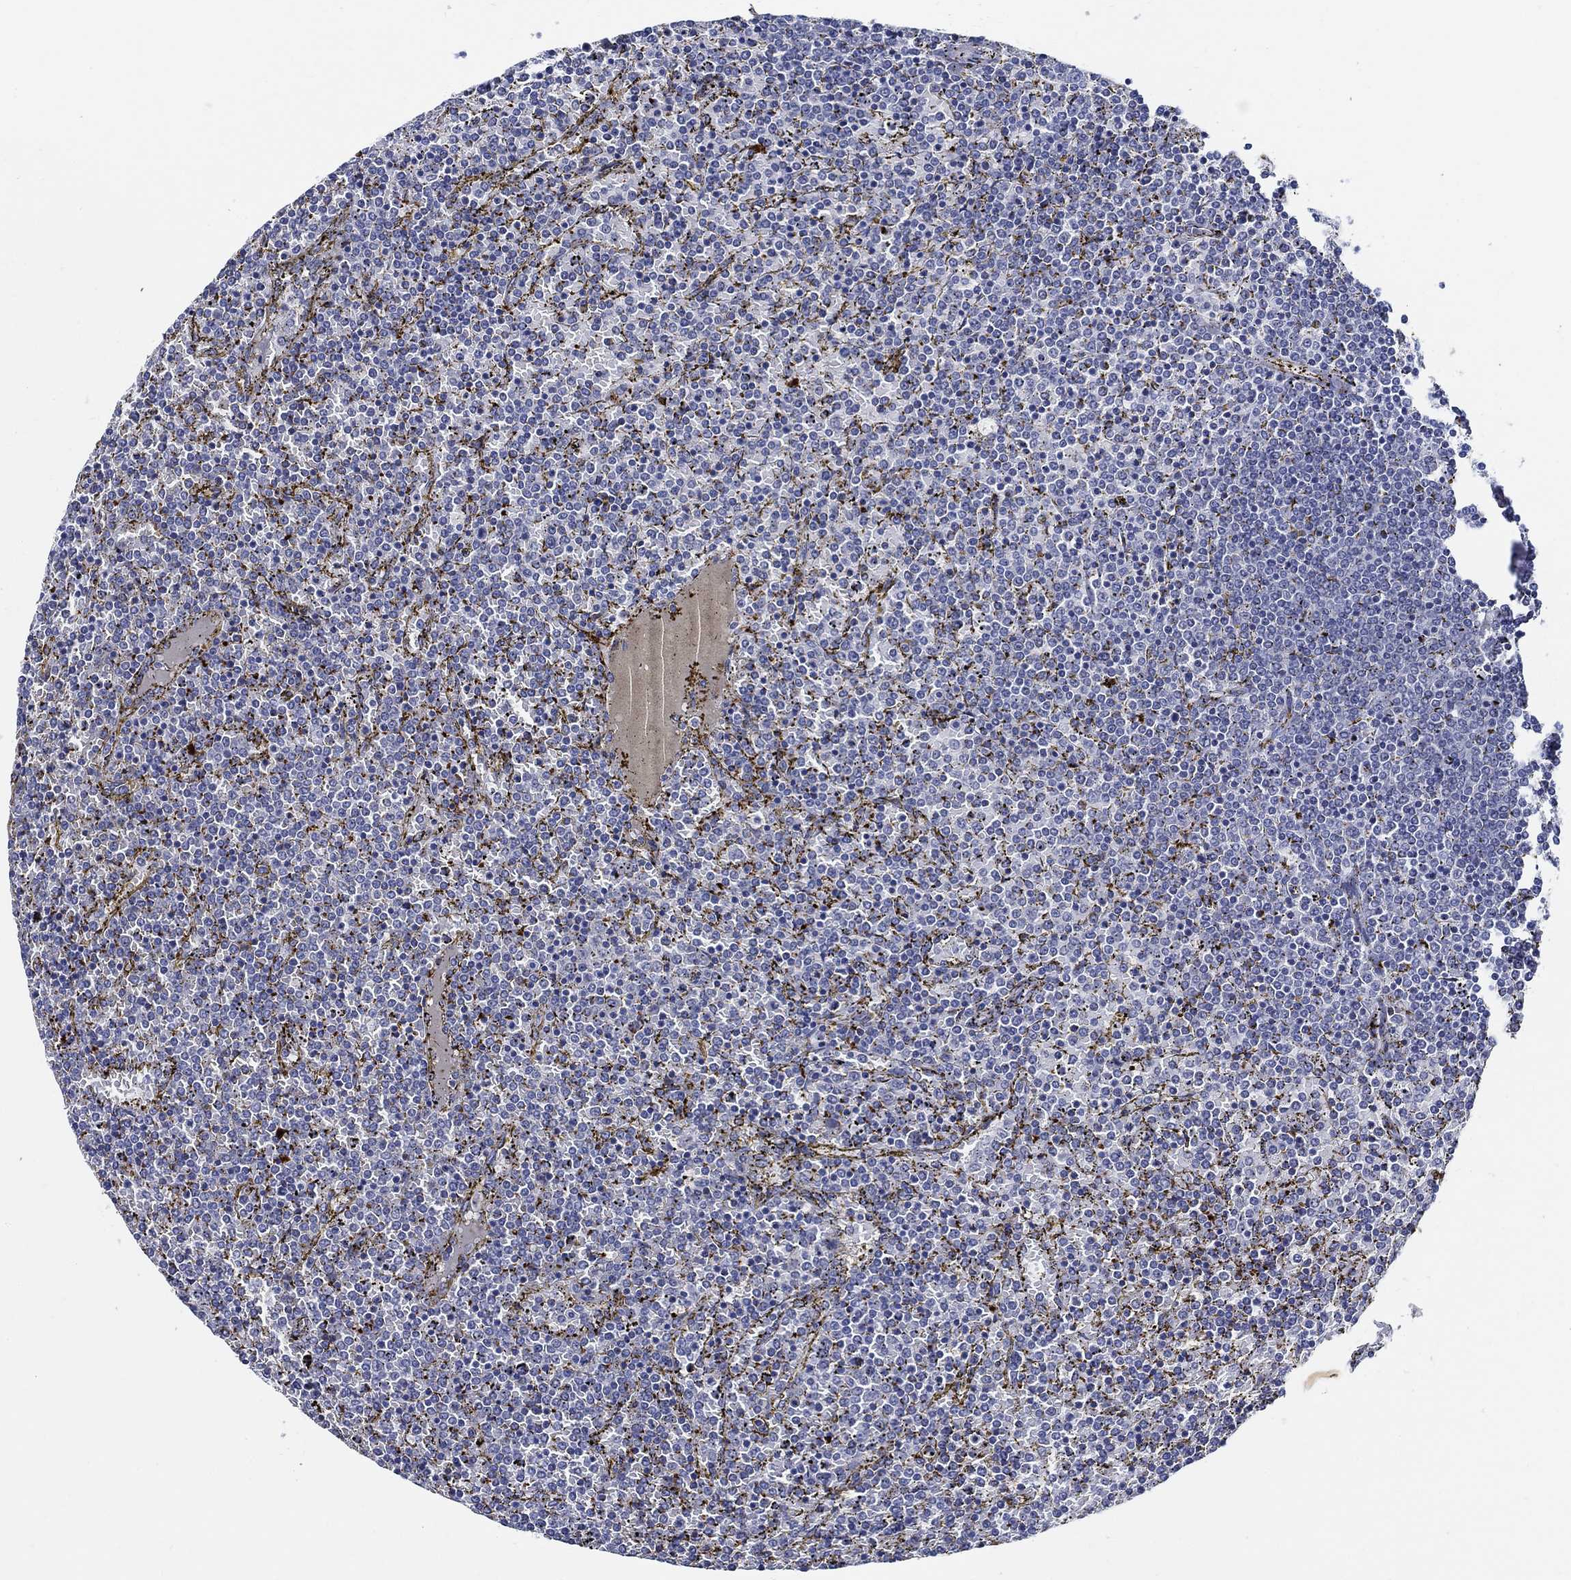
{"staining": {"intensity": "negative", "quantity": "none", "location": "none"}, "tissue": "lymphoma", "cell_type": "Tumor cells", "image_type": "cancer", "snomed": [{"axis": "morphology", "description": "Malignant lymphoma, non-Hodgkin's type, Low grade"}, {"axis": "topography", "description": "Spleen"}], "caption": "A high-resolution micrograph shows immunohistochemistry staining of malignant lymphoma, non-Hodgkin's type (low-grade), which reveals no significant expression in tumor cells.", "gene": "ALOX12", "patient": {"sex": "female", "age": 77}}